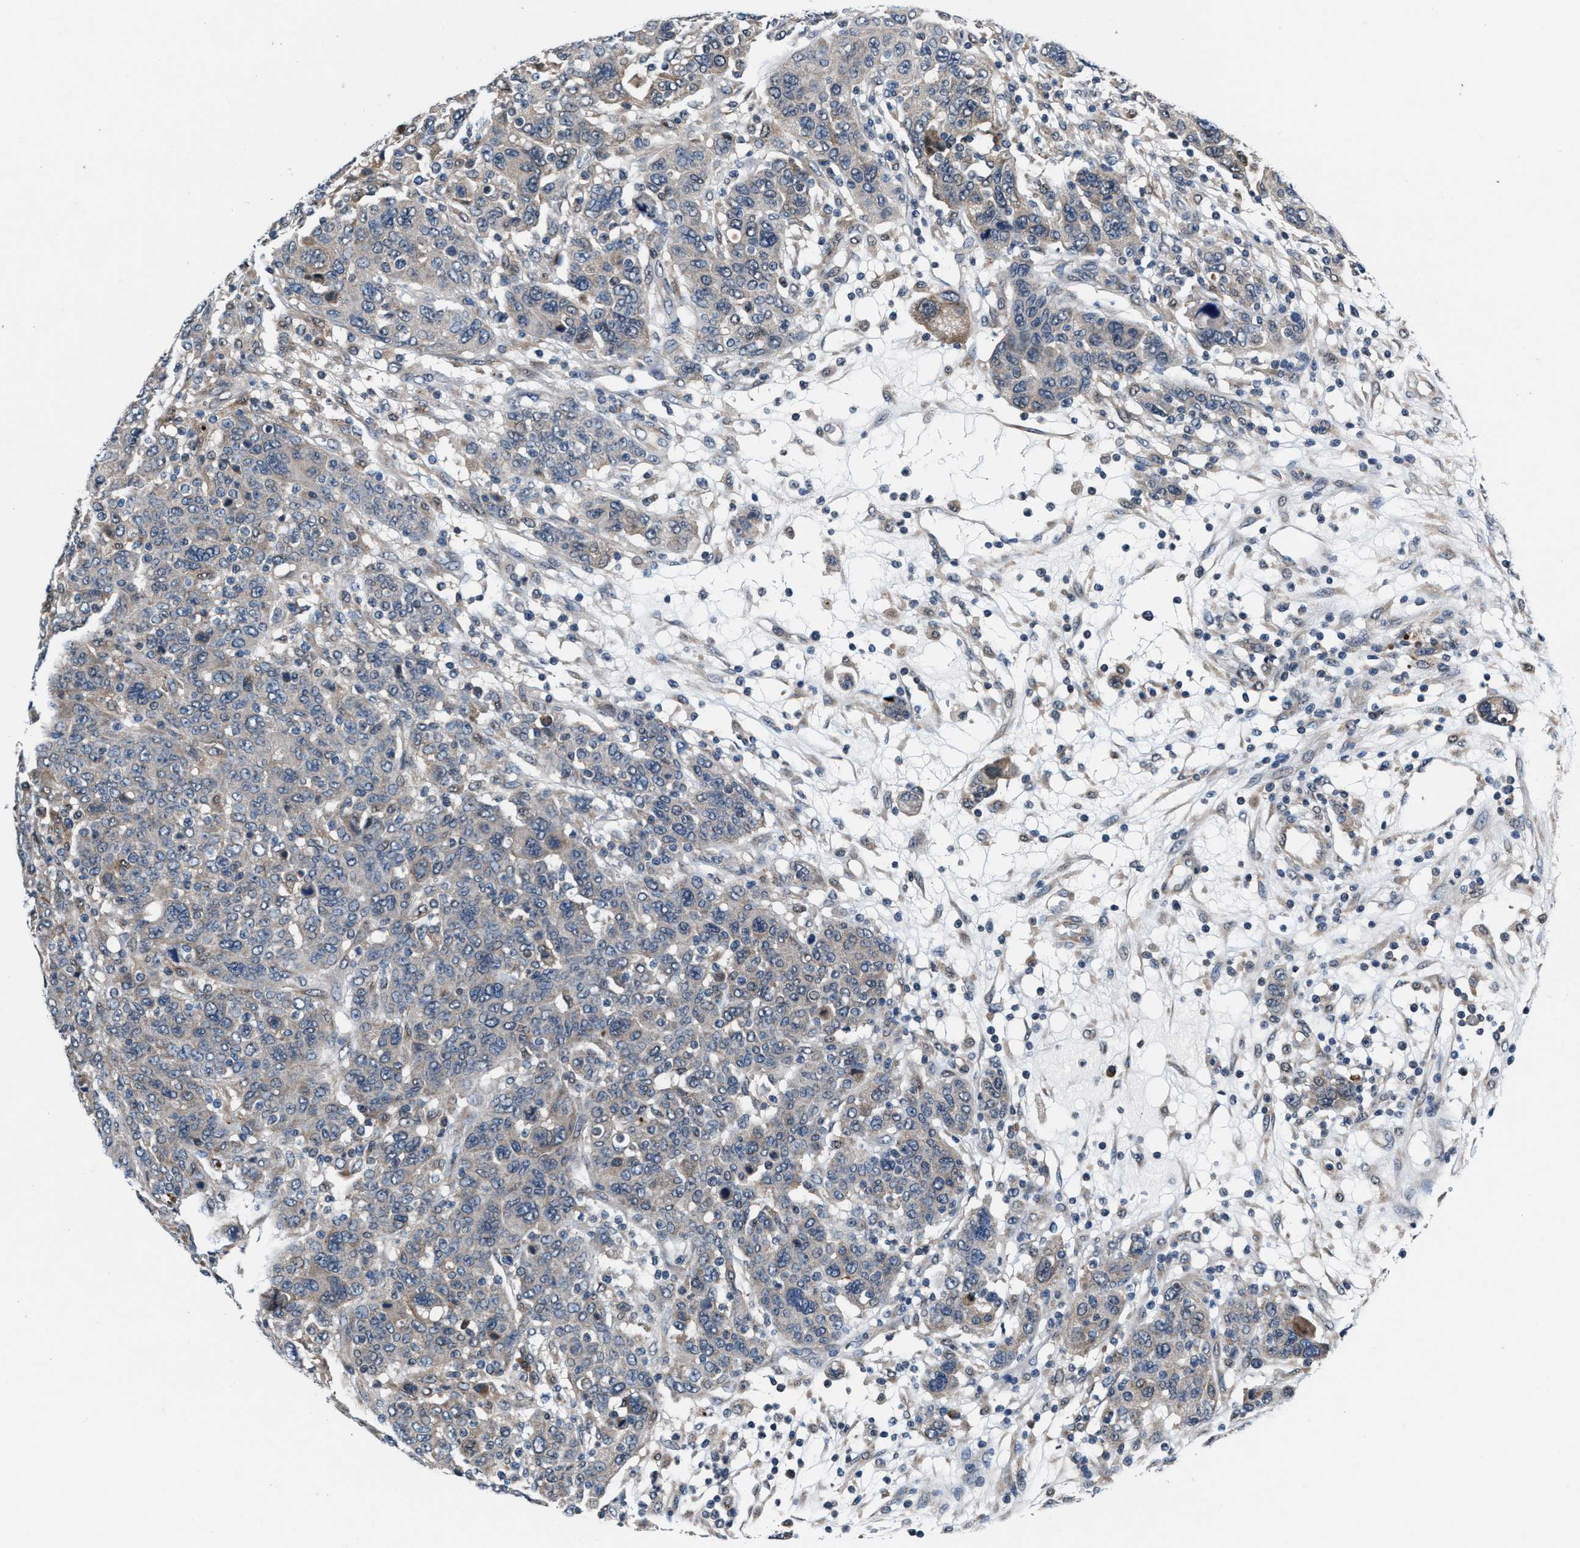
{"staining": {"intensity": "weak", "quantity": "25%-75%", "location": "cytoplasmic/membranous"}, "tissue": "breast cancer", "cell_type": "Tumor cells", "image_type": "cancer", "snomed": [{"axis": "morphology", "description": "Duct carcinoma"}, {"axis": "topography", "description": "Breast"}], "caption": "Immunohistochemical staining of breast cancer exhibits low levels of weak cytoplasmic/membranous staining in about 25%-75% of tumor cells.", "gene": "PRPSAP2", "patient": {"sex": "female", "age": 37}}